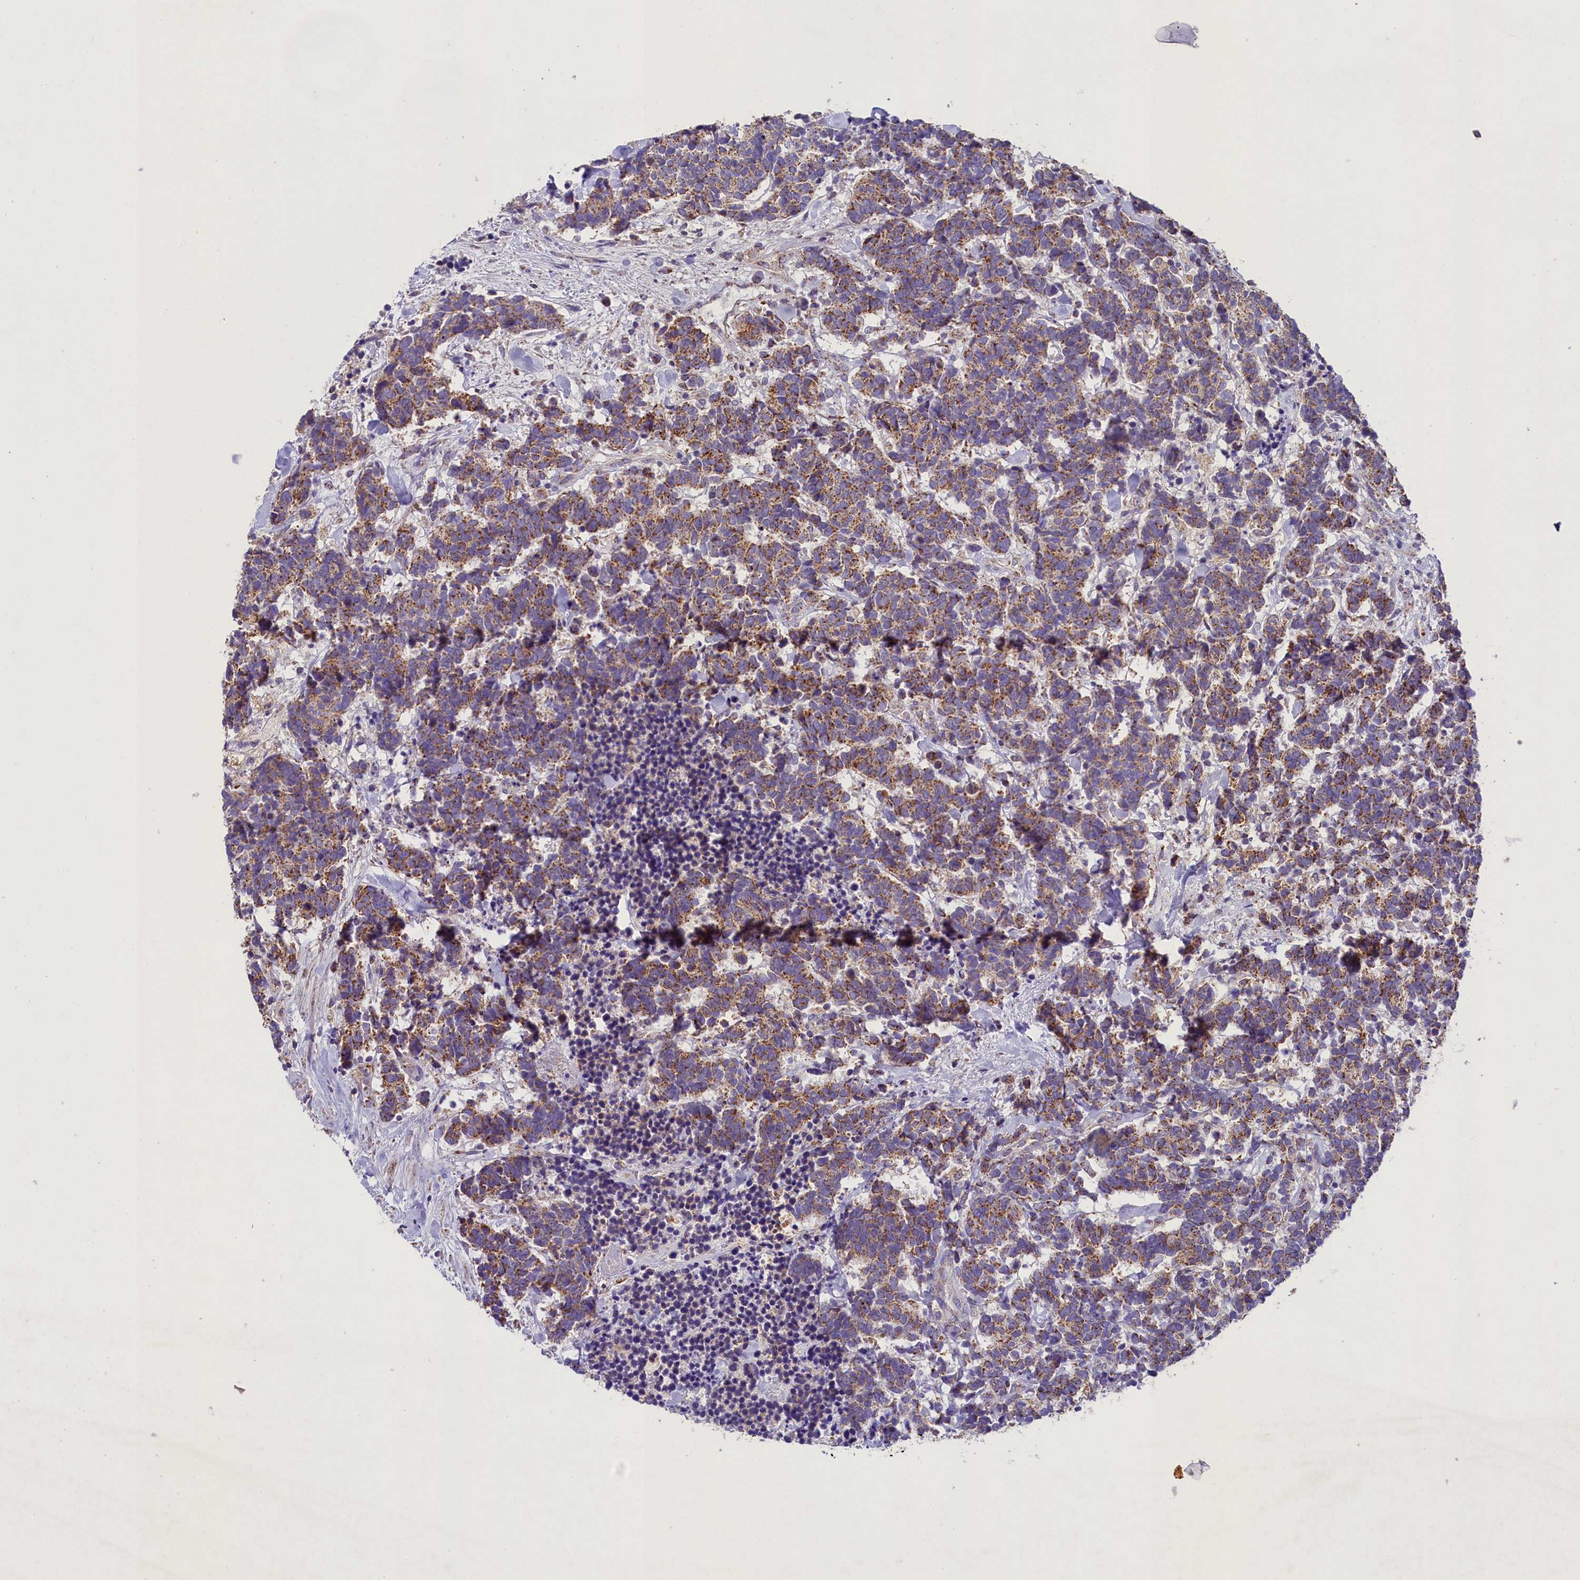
{"staining": {"intensity": "moderate", "quantity": ">75%", "location": "cytoplasmic/membranous"}, "tissue": "carcinoid", "cell_type": "Tumor cells", "image_type": "cancer", "snomed": [{"axis": "morphology", "description": "Carcinoma, NOS"}, {"axis": "morphology", "description": "Carcinoid, malignant, NOS"}, {"axis": "topography", "description": "Prostate"}], "caption": "About >75% of tumor cells in carcinoma demonstrate moderate cytoplasmic/membranous protein expression as visualized by brown immunohistochemical staining.", "gene": "PMPCB", "patient": {"sex": "male", "age": 57}}